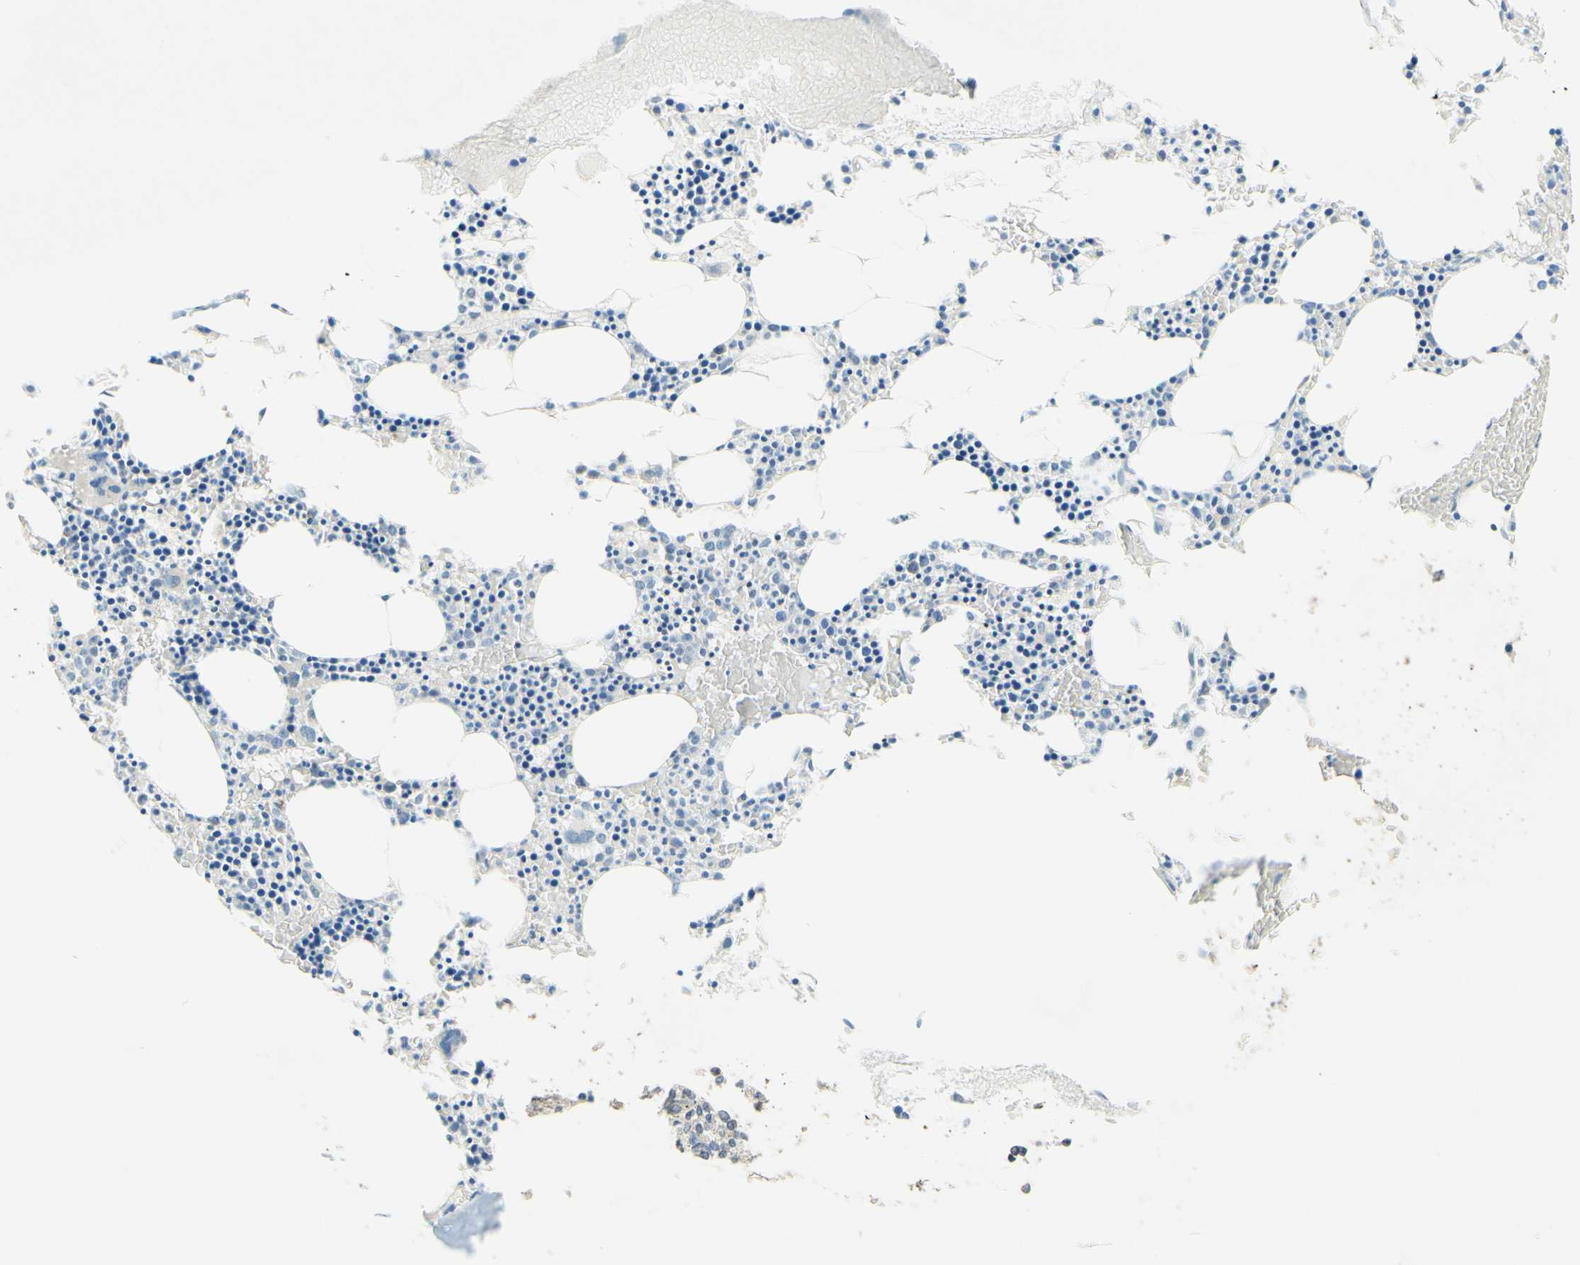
{"staining": {"intensity": "negative", "quantity": "none", "location": "none"}, "tissue": "bone marrow", "cell_type": "Hematopoietic cells", "image_type": "normal", "snomed": [{"axis": "morphology", "description": "Normal tissue, NOS"}, {"axis": "morphology", "description": "Inflammation, NOS"}, {"axis": "topography", "description": "Bone marrow"}], "caption": "IHC of normal human bone marrow displays no positivity in hematopoietic cells. (Immunohistochemistry (ihc), brightfield microscopy, high magnification).", "gene": "MAG", "patient": {"sex": "male", "age": 14}}